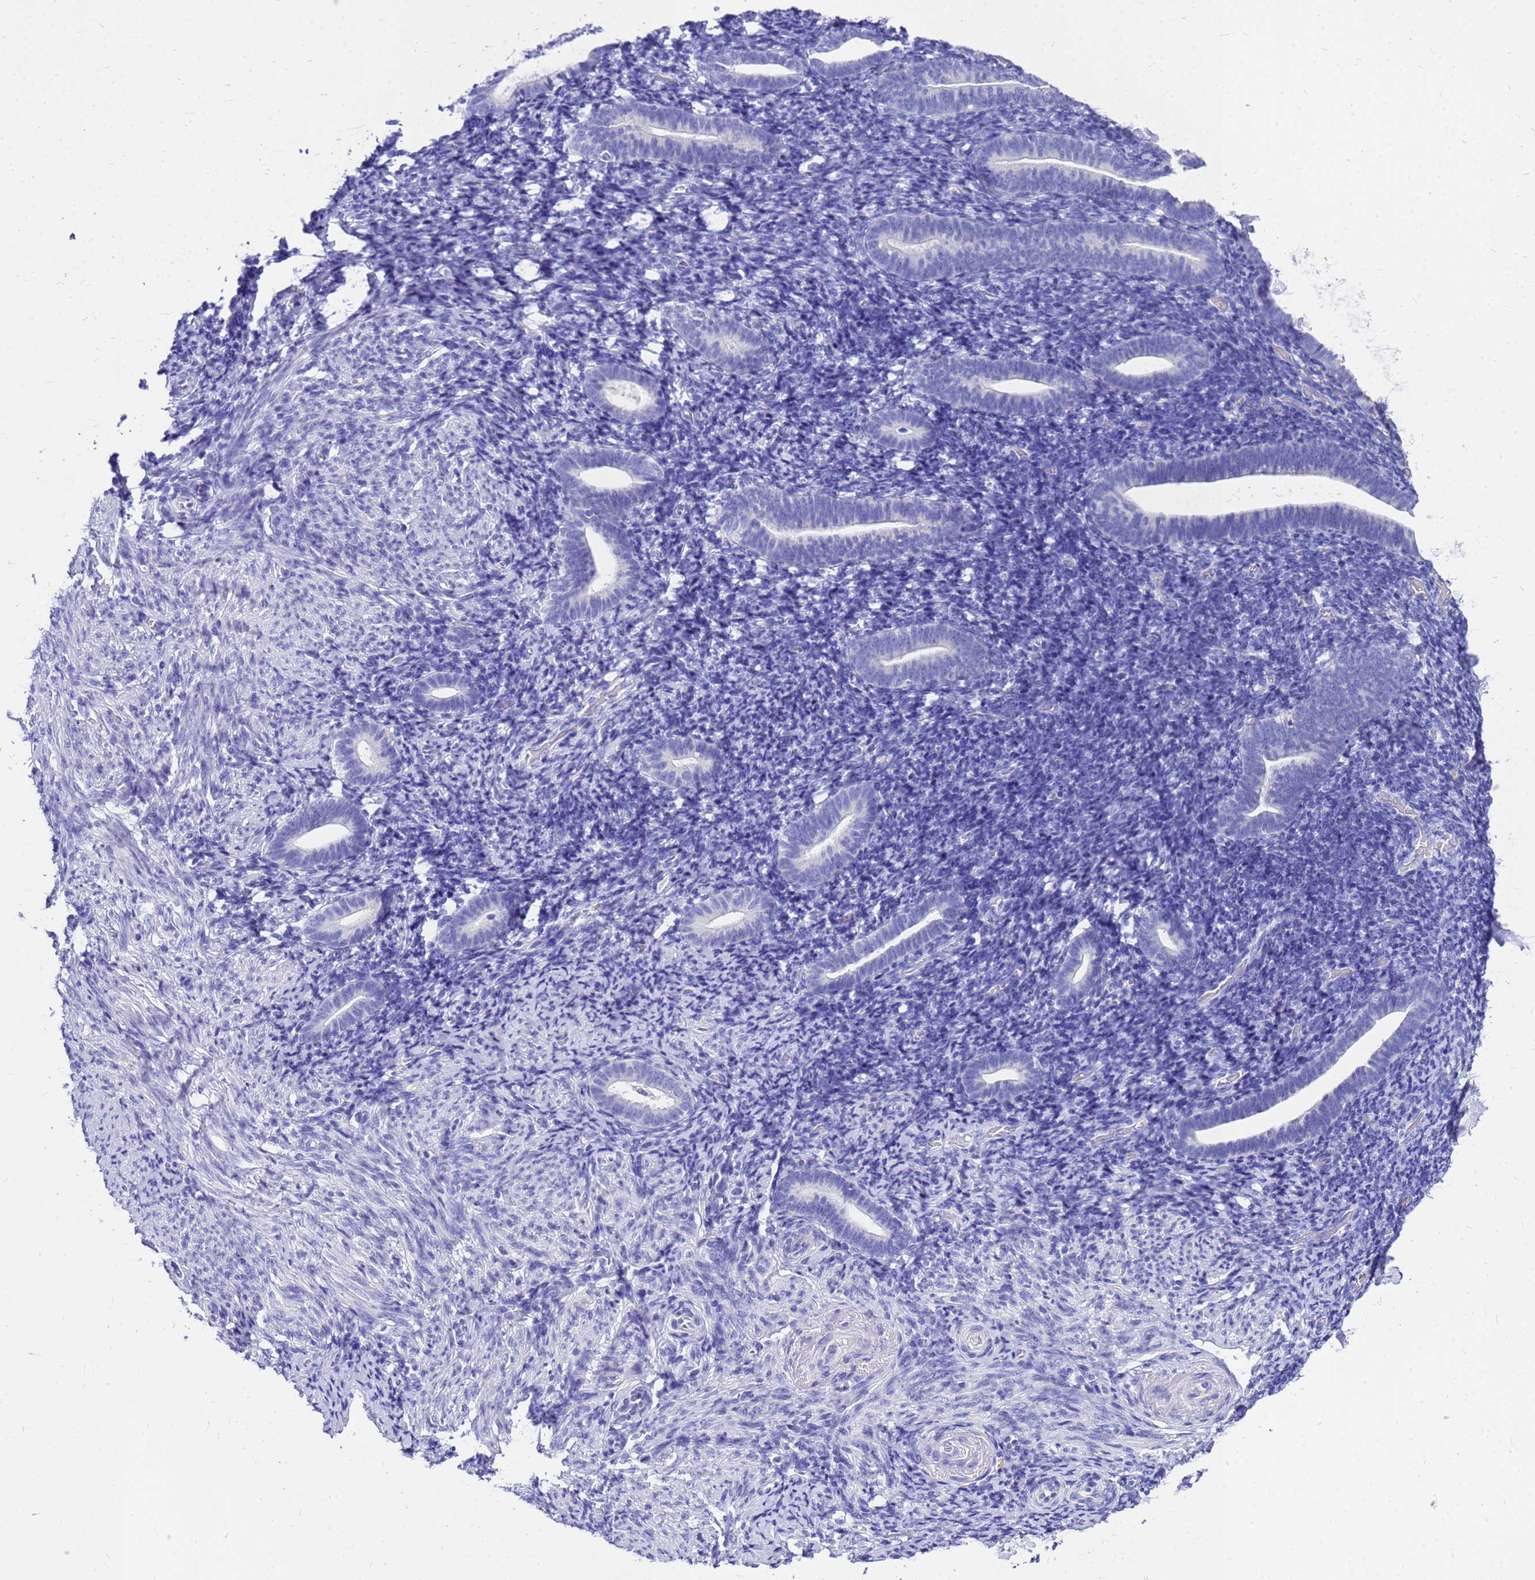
{"staining": {"intensity": "negative", "quantity": "none", "location": "none"}, "tissue": "endometrium", "cell_type": "Cells in endometrial stroma", "image_type": "normal", "snomed": [{"axis": "morphology", "description": "Normal tissue, NOS"}, {"axis": "topography", "description": "Endometrium"}], "caption": "Endometrium stained for a protein using immunohistochemistry (IHC) displays no expression cells in endometrial stroma.", "gene": "OR52E2", "patient": {"sex": "female", "age": 51}}